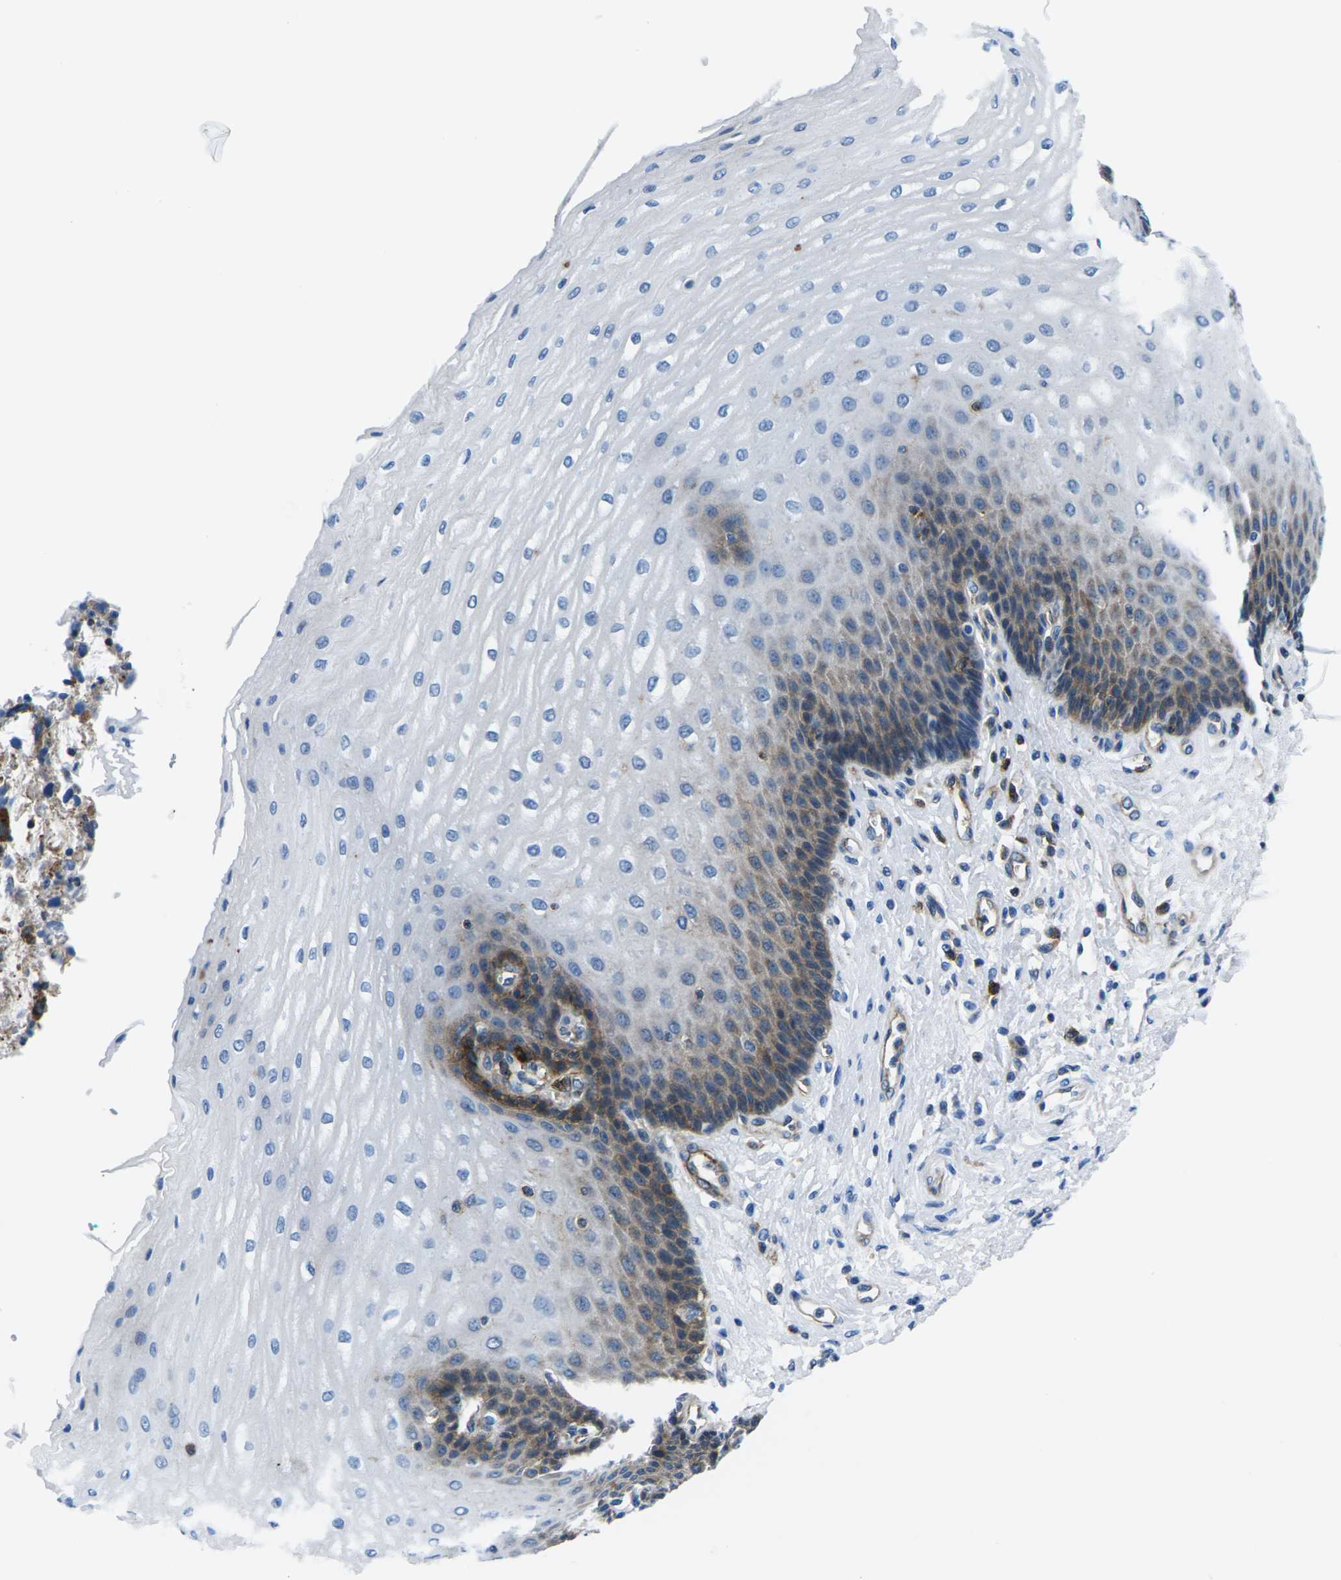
{"staining": {"intensity": "moderate", "quantity": "<25%", "location": "cytoplasmic/membranous"}, "tissue": "esophagus", "cell_type": "Squamous epithelial cells", "image_type": "normal", "snomed": [{"axis": "morphology", "description": "Normal tissue, NOS"}, {"axis": "topography", "description": "Esophagus"}], "caption": "Immunohistochemical staining of unremarkable human esophagus demonstrates moderate cytoplasmic/membranous protein expression in approximately <25% of squamous epithelial cells. Nuclei are stained in blue.", "gene": "SOCS4", "patient": {"sex": "male", "age": 54}}